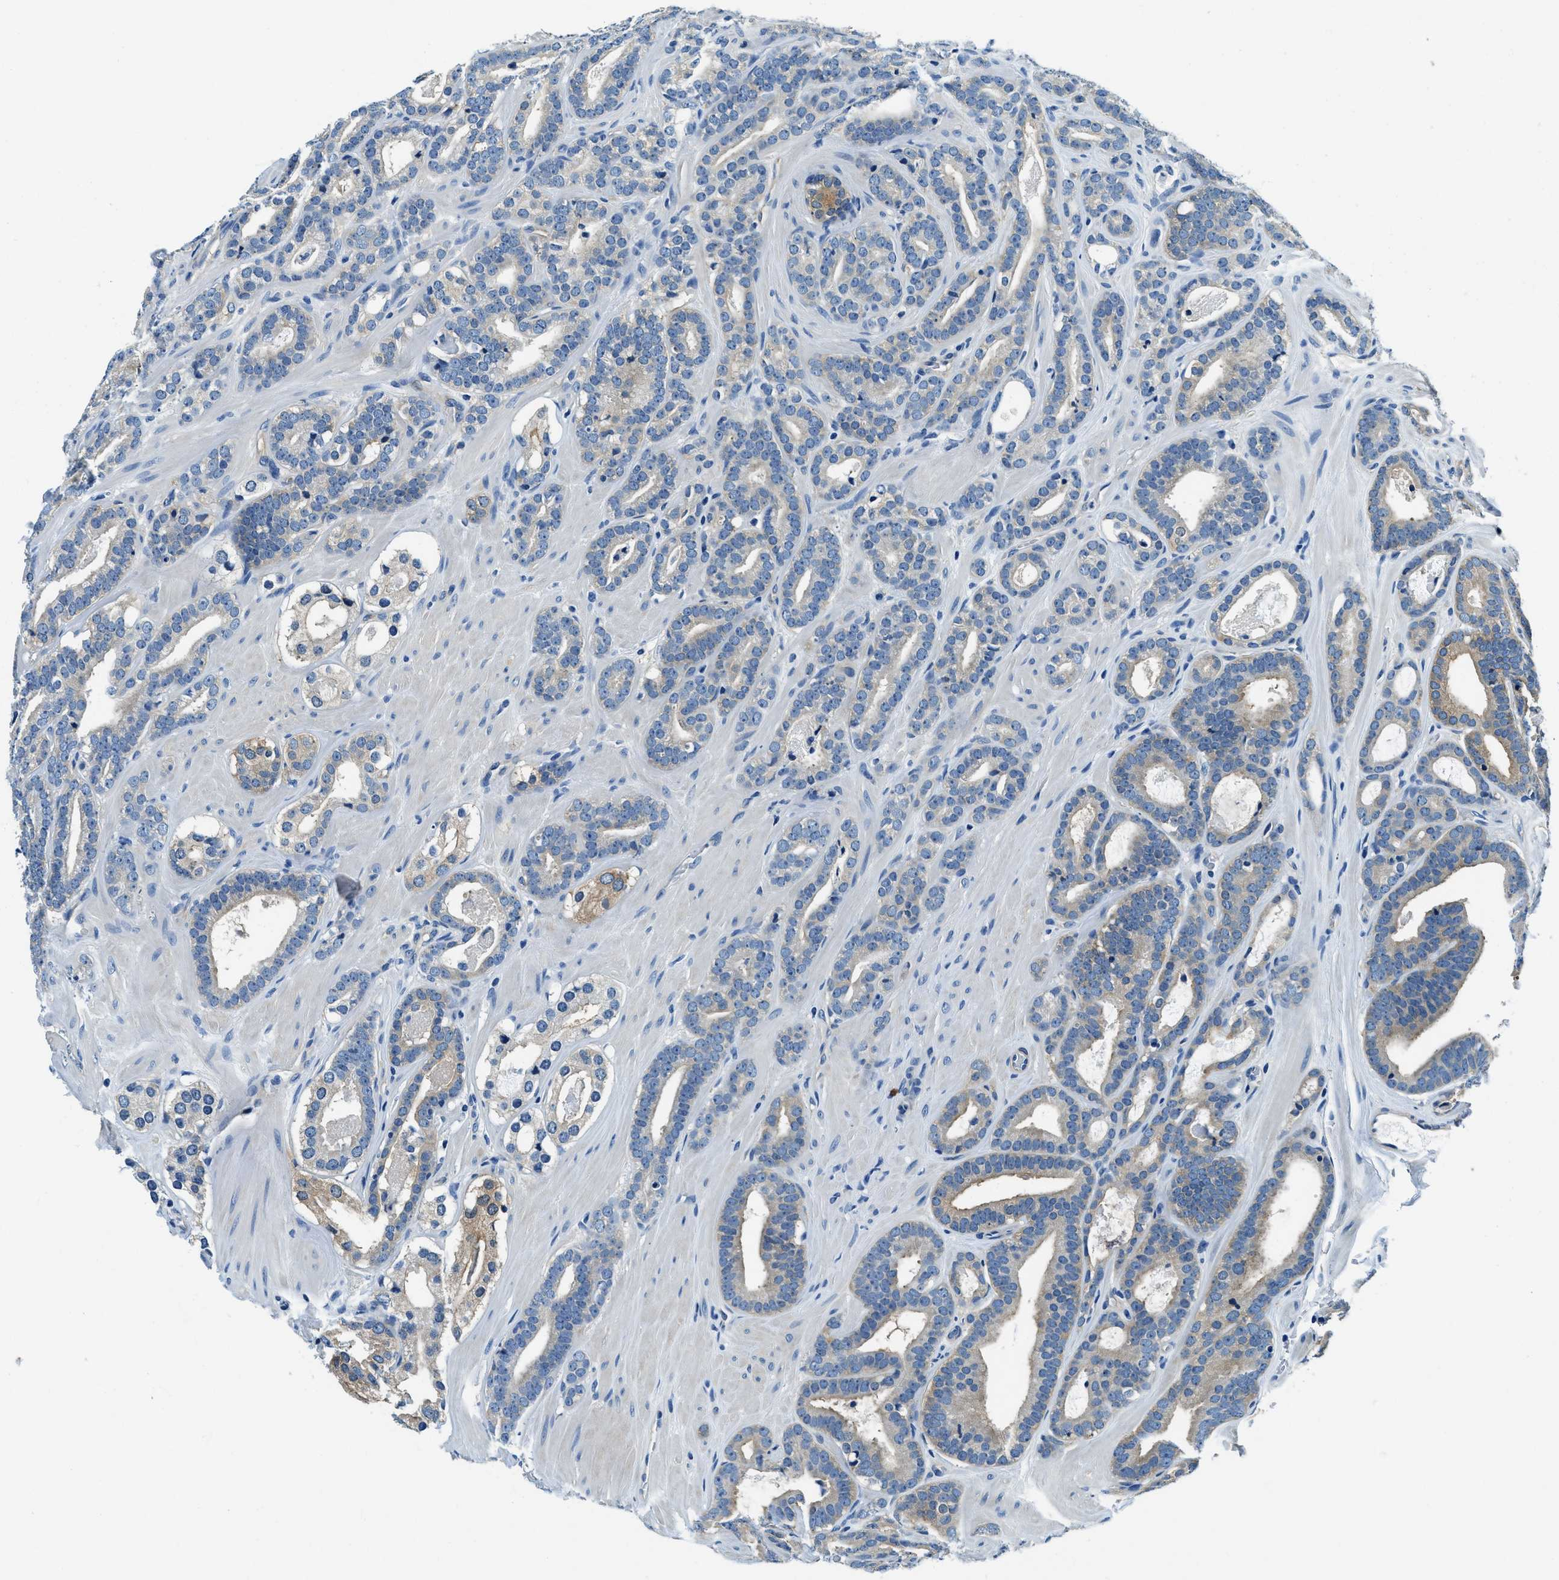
{"staining": {"intensity": "weak", "quantity": "25%-75%", "location": "cytoplasmic/membranous"}, "tissue": "prostate cancer", "cell_type": "Tumor cells", "image_type": "cancer", "snomed": [{"axis": "morphology", "description": "Adenocarcinoma, High grade"}, {"axis": "topography", "description": "Prostate"}], "caption": "Immunohistochemical staining of prostate adenocarcinoma (high-grade) reveals low levels of weak cytoplasmic/membranous protein expression in about 25%-75% of tumor cells.", "gene": "TWF1", "patient": {"sex": "male", "age": 60}}